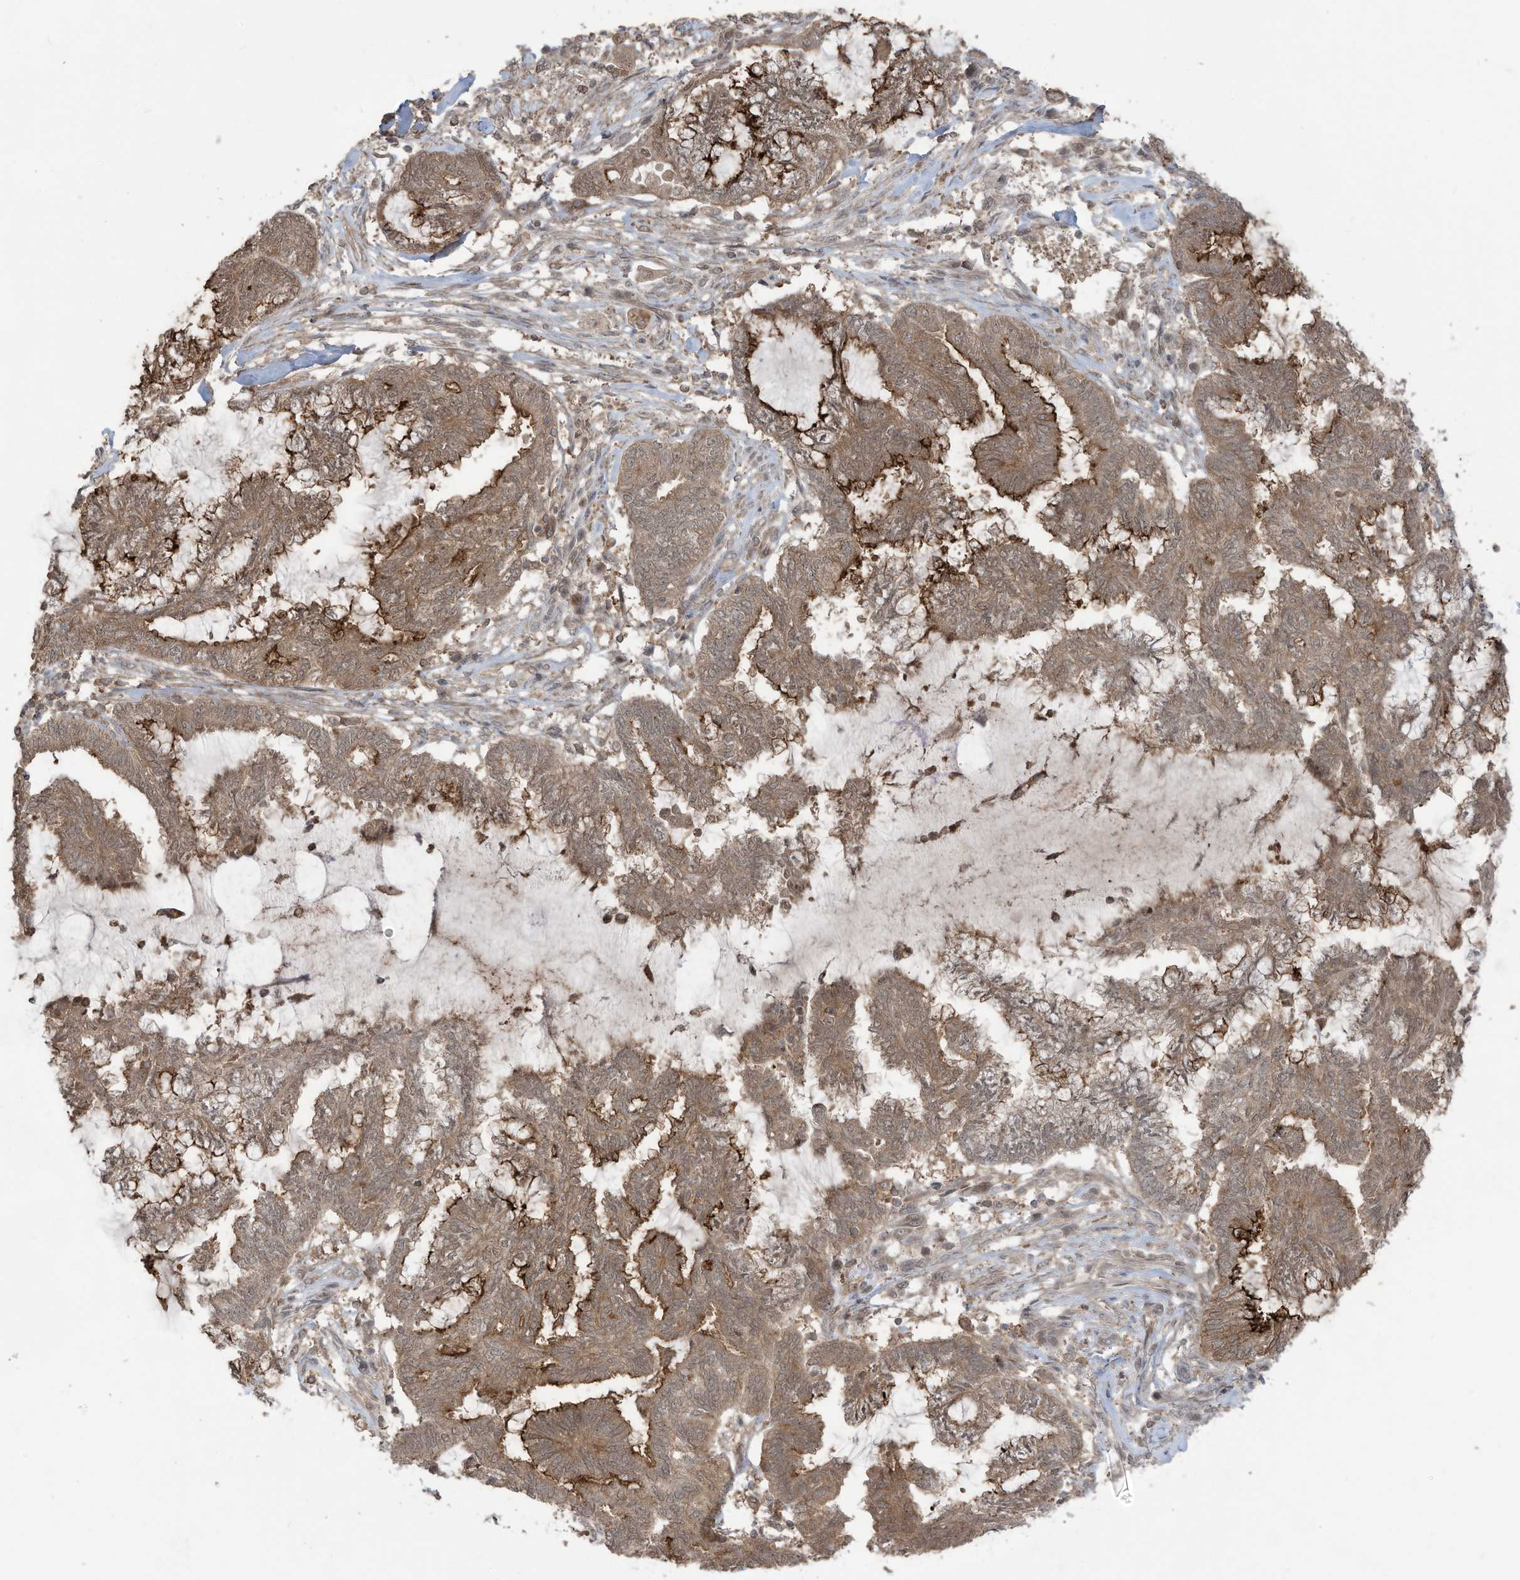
{"staining": {"intensity": "moderate", "quantity": ">75%", "location": "cytoplasmic/membranous"}, "tissue": "endometrial cancer", "cell_type": "Tumor cells", "image_type": "cancer", "snomed": [{"axis": "morphology", "description": "Adenocarcinoma, NOS"}, {"axis": "topography", "description": "Endometrium"}], "caption": "About >75% of tumor cells in adenocarcinoma (endometrial) display moderate cytoplasmic/membranous protein positivity as visualized by brown immunohistochemical staining.", "gene": "CARF", "patient": {"sex": "female", "age": 86}}